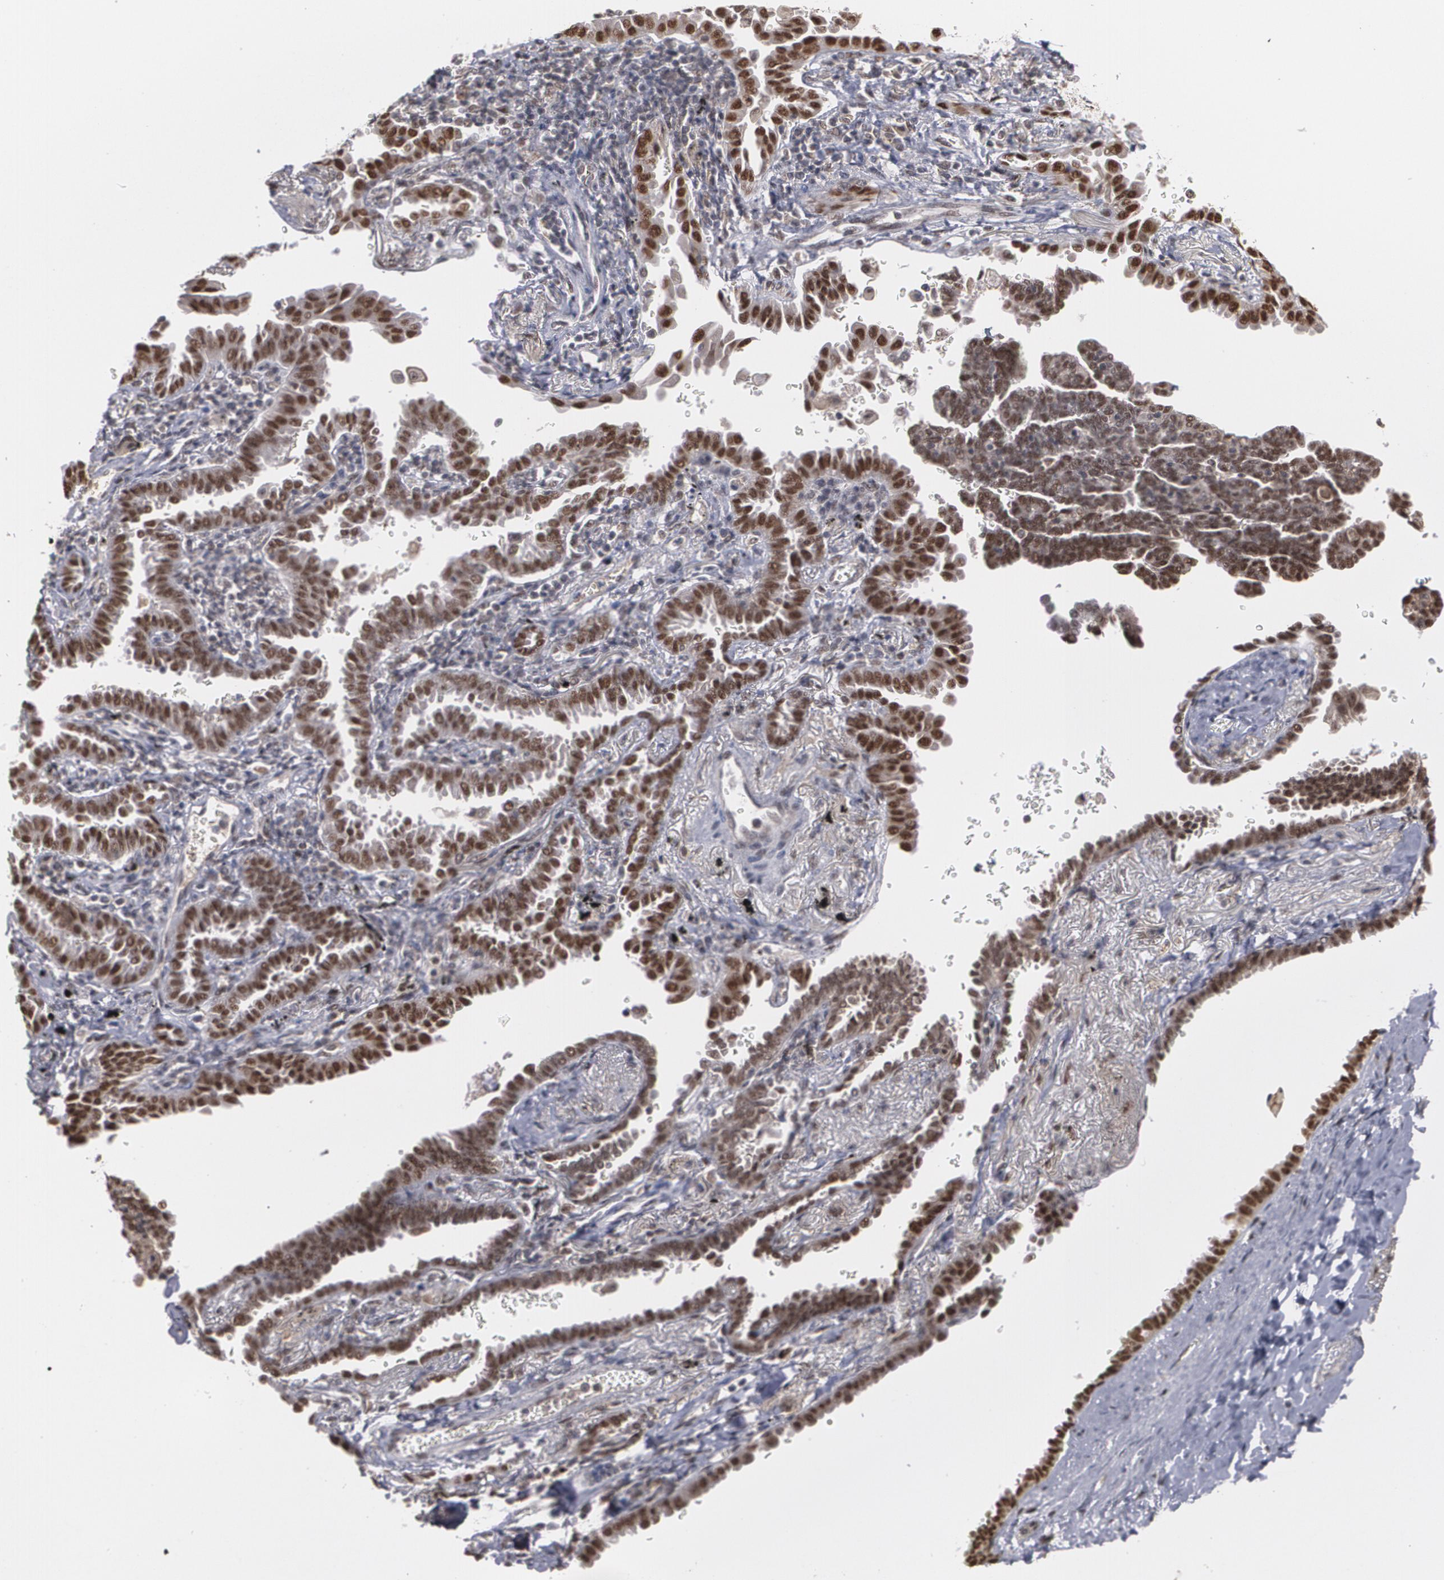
{"staining": {"intensity": "moderate", "quantity": ">75%", "location": "nuclear"}, "tissue": "lung cancer", "cell_type": "Tumor cells", "image_type": "cancer", "snomed": [{"axis": "morphology", "description": "Adenocarcinoma, NOS"}, {"axis": "topography", "description": "Lung"}], "caption": "A brown stain shows moderate nuclear expression of a protein in lung cancer (adenocarcinoma) tumor cells.", "gene": "ZNF234", "patient": {"sex": "female", "age": 64}}